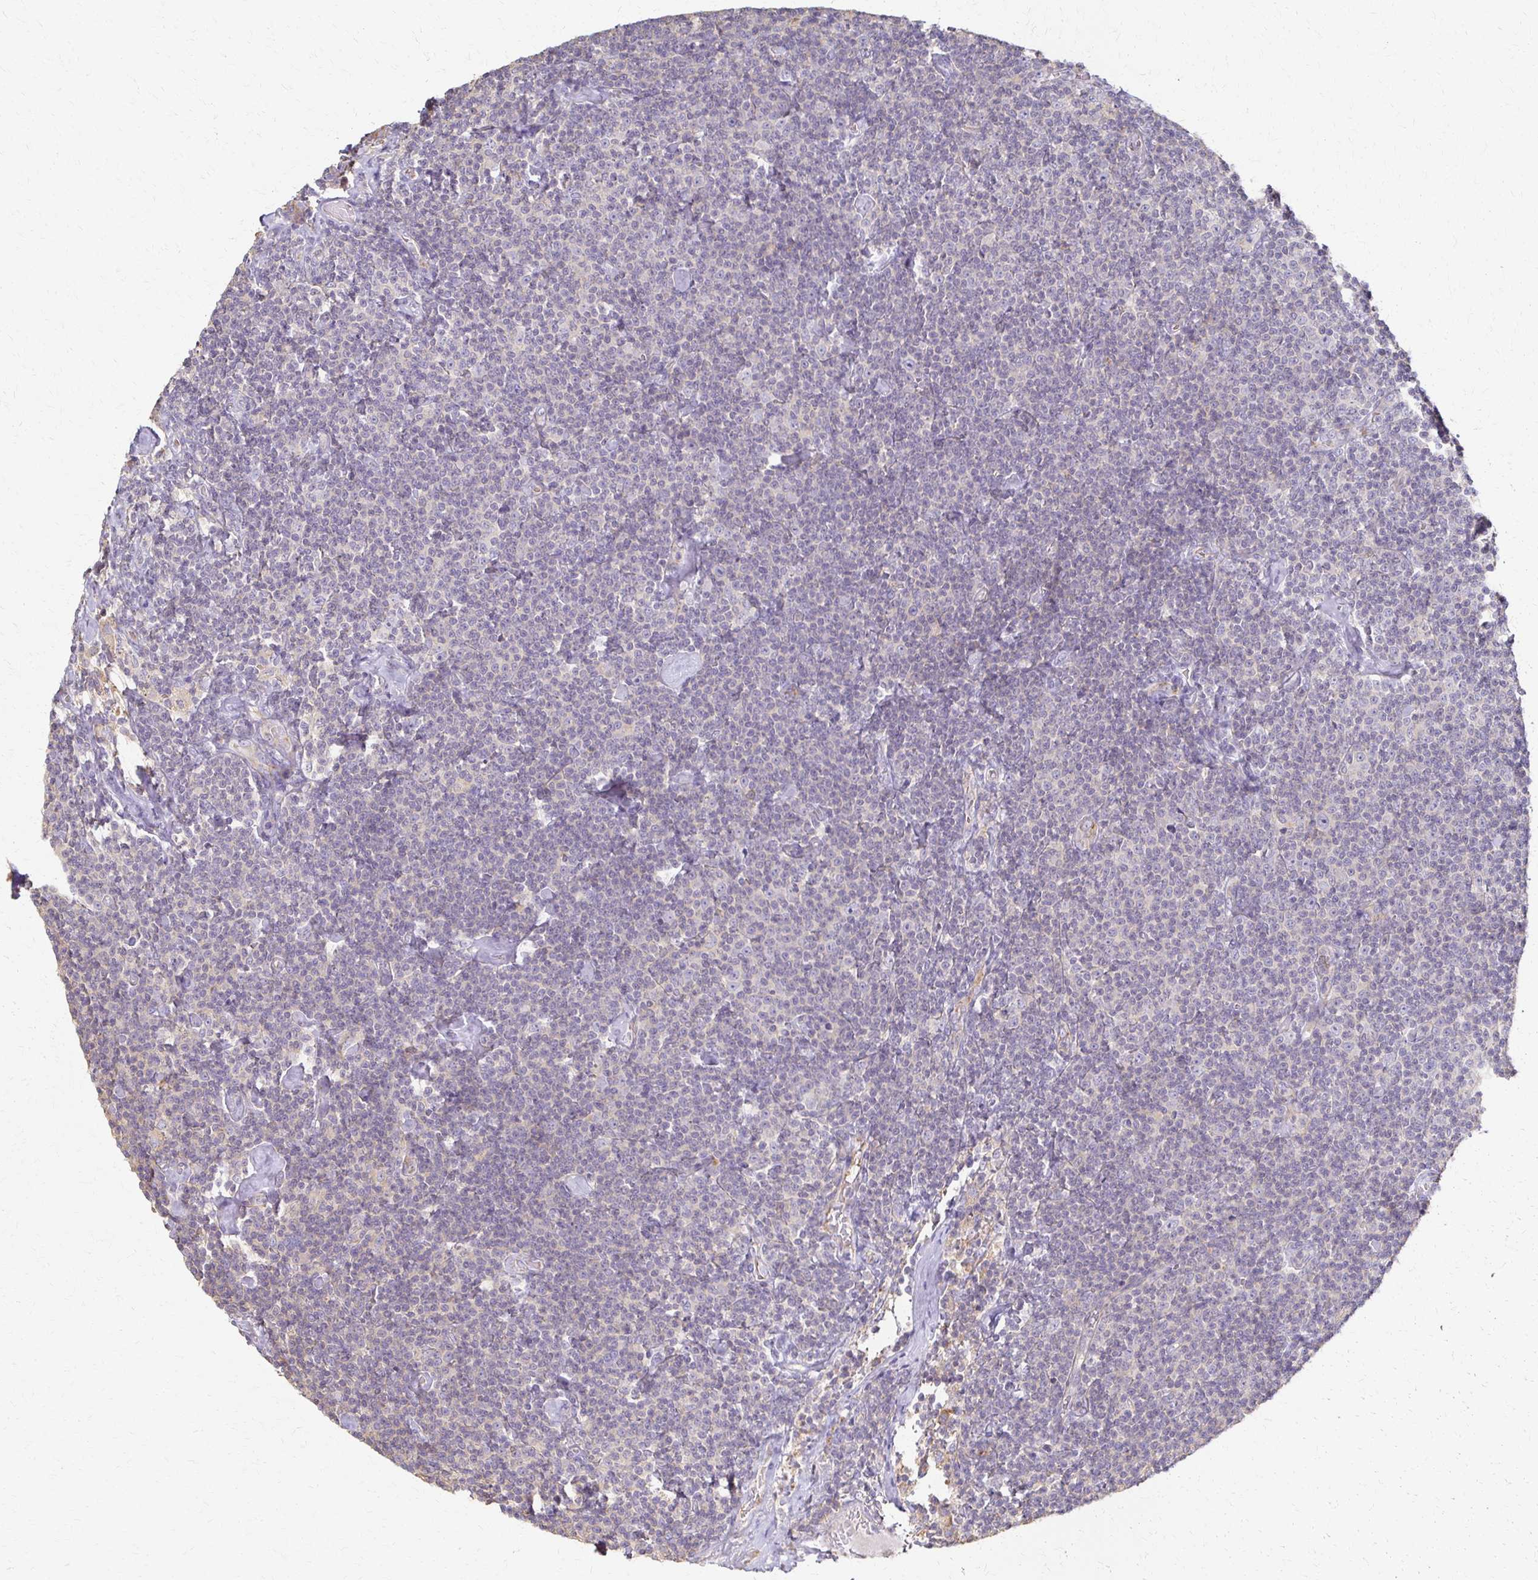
{"staining": {"intensity": "negative", "quantity": "none", "location": "none"}, "tissue": "lymphoma", "cell_type": "Tumor cells", "image_type": "cancer", "snomed": [{"axis": "morphology", "description": "Malignant lymphoma, non-Hodgkin's type, Low grade"}, {"axis": "topography", "description": "Lymph node"}], "caption": "IHC of human low-grade malignant lymphoma, non-Hodgkin's type demonstrates no staining in tumor cells. Nuclei are stained in blue.", "gene": "C1QTNF7", "patient": {"sex": "male", "age": 81}}